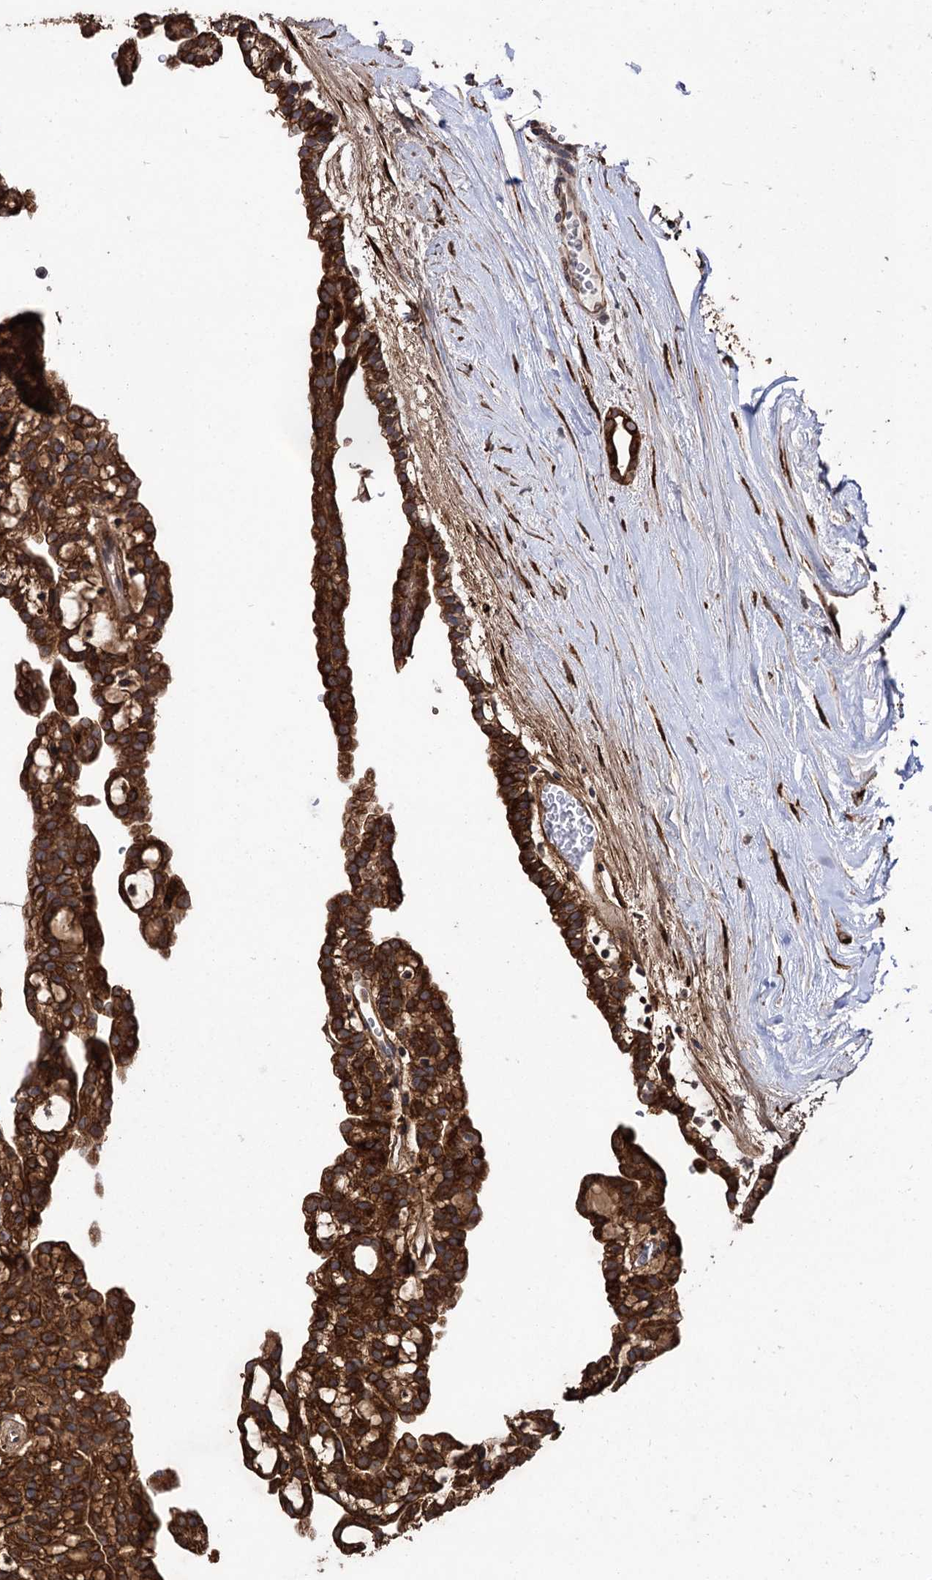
{"staining": {"intensity": "strong", "quantity": ">75%", "location": "cytoplasmic/membranous"}, "tissue": "renal cancer", "cell_type": "Tumor cells", "image_type": "cancer", "snomed": [{"axis": "morphology", "description": "Adenocarcinoma, NOS"}, {"axis": "topography", "description": "Kidney"}], "caption": "This histopathology image demonstrates immunohistochemistry staining of renal cancer, with high strong cytoplasmic/membranous positivity in approximately >75% of tumor cells.", "gene": "CDAN1", "patient": {"sex": "male", "age": 63}}